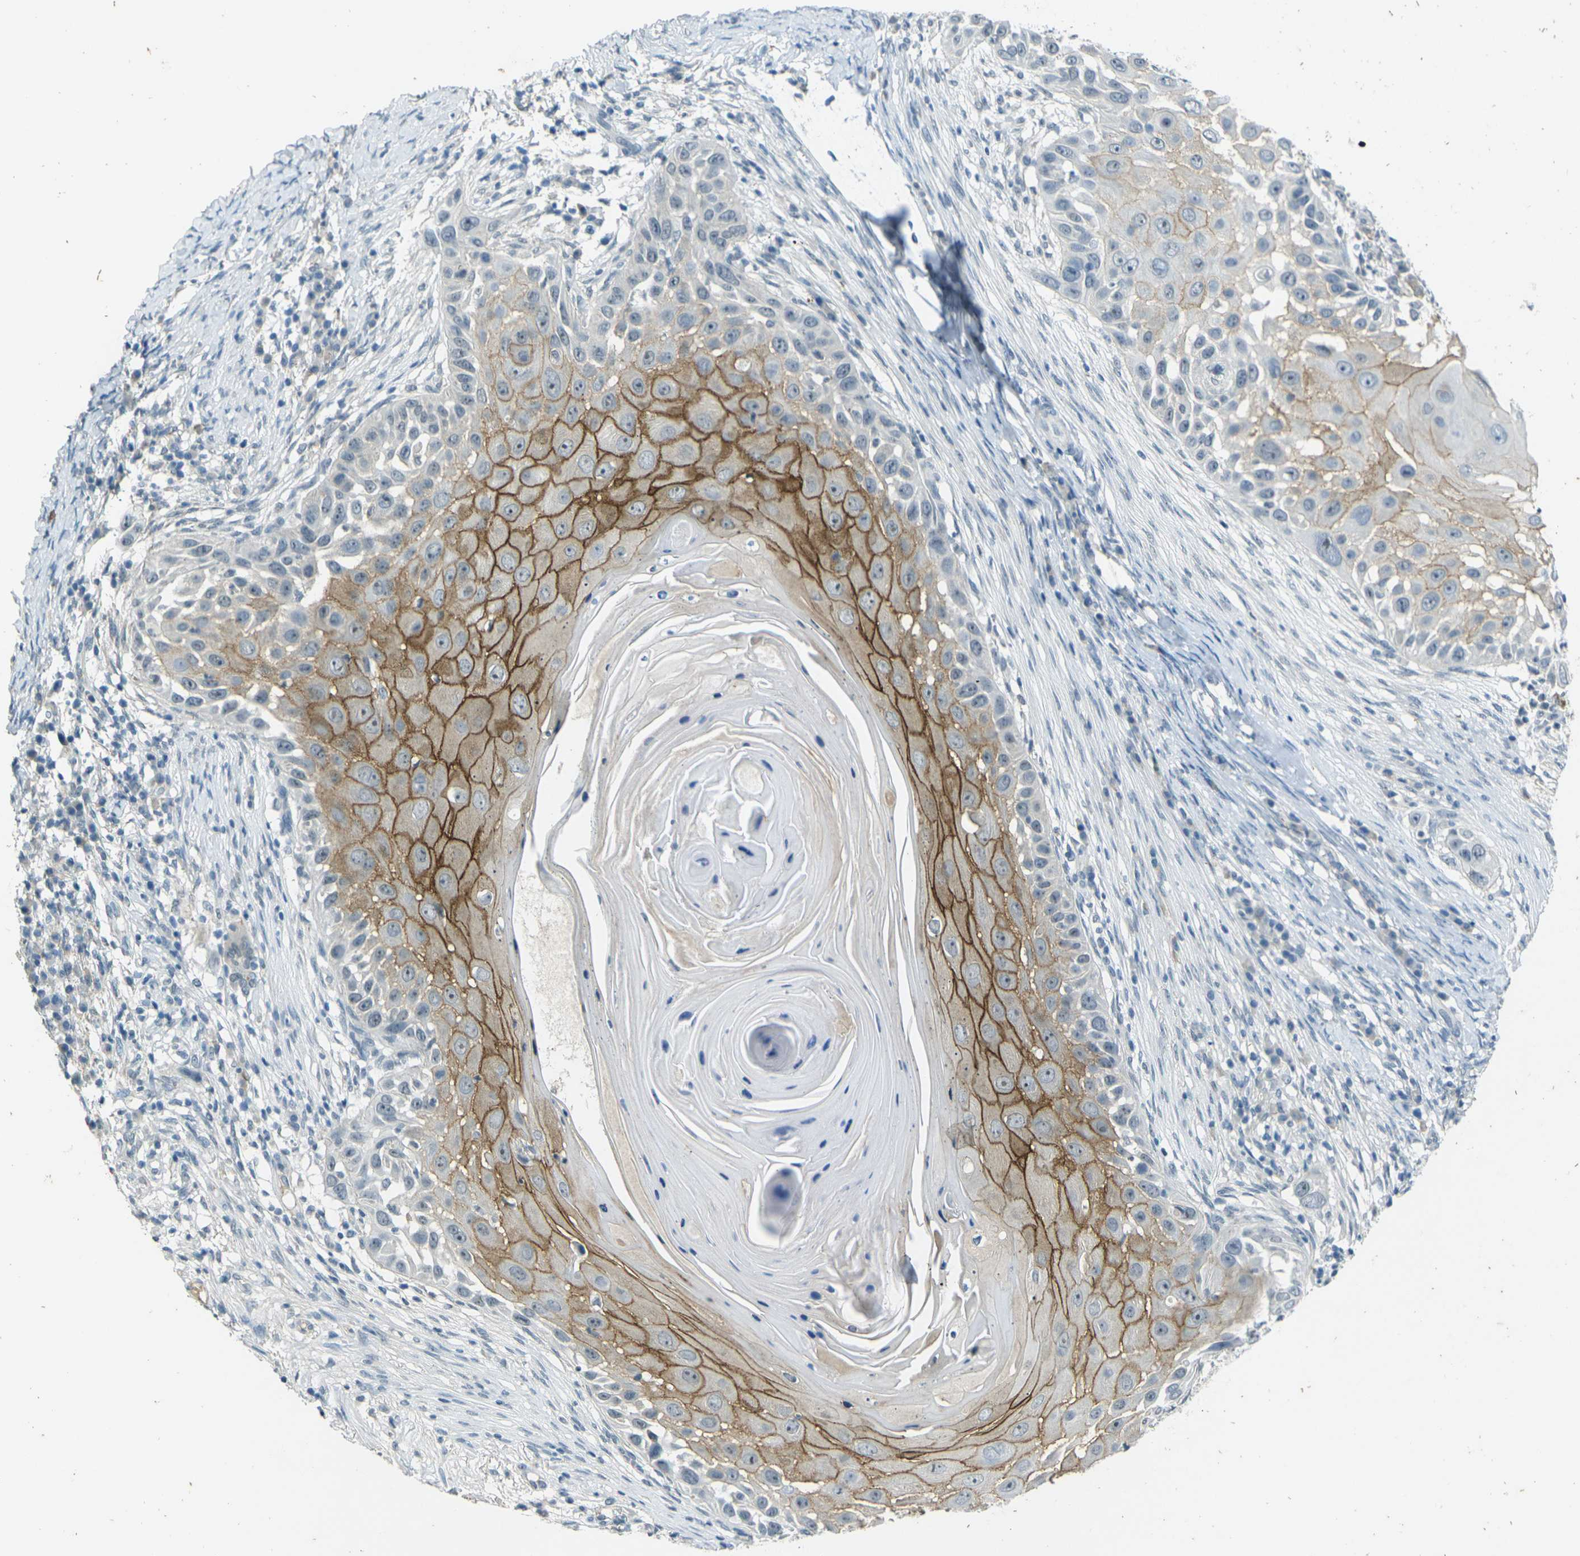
{"staining": {"intensity": "strong", "quantity": "25%-75%", "location": "cytoplasmic/membranous"}, "tissue": "skin cancer", "cell_type": "Tumor cells", "image_type": "cancer", "snomed": [{"axis": "morphology", "description": "Squamous cell carcinoma, NOS"}, {"axis": "topography", "description": "Skin"}], "caption": "Human squamous cell carcinoma (skin) stained with a brown dye reveals strong cytoplasmic/membranous positive staining in about 25%-75% of tumor cells.", "gene": "SPTBN2", "patient": {"sex": "female", "age": 44}}